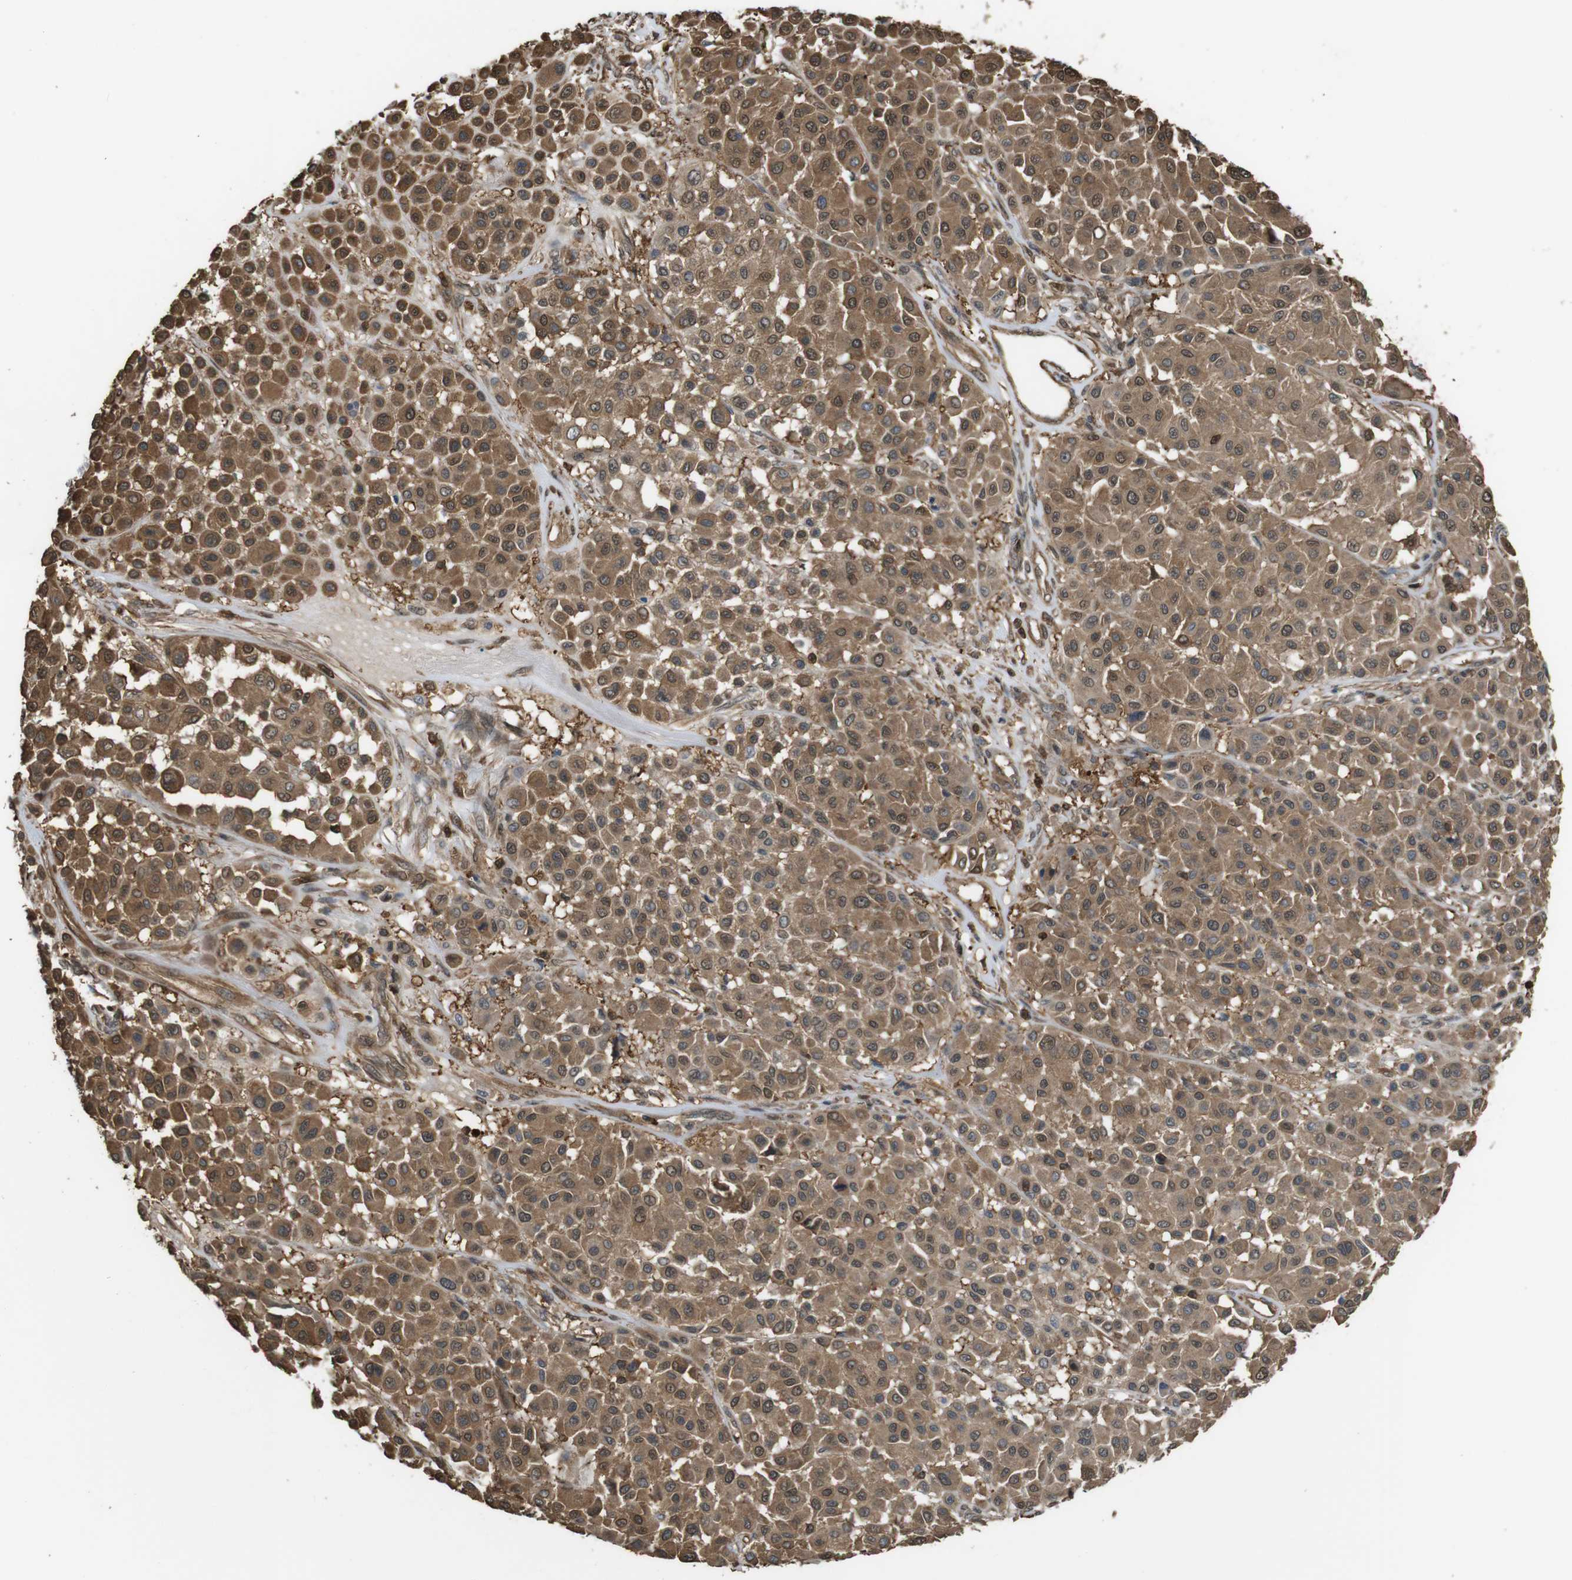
{"staining": {"intensity": "moderate", "quantity": ">75%", "location": "cytoplasmic/membranous,nuclear"}, "tissue": "melanoma", "cell_type": "Tumor cells", "image_type": "cancer", "snomed": [{"axis": "morphology", "description": "Malignant melanoma, Metastatic site"}, {"axis": "topography", "description": "Soft tissue"}], "caption": "Immunohistochemistry of human melanoma displays medium levels of moderate cytoplasmic/membranous and nuclear positivity in approximately >75% of tumor cells. The staining was performed using DAB (3,3'-diaminobenzidine), with brown indicating positive protein expression. Nuclei are stained blue with hematoxylin.", "gene": "ARHGDIA", "patient": {"sex": "male", "age": 41}}